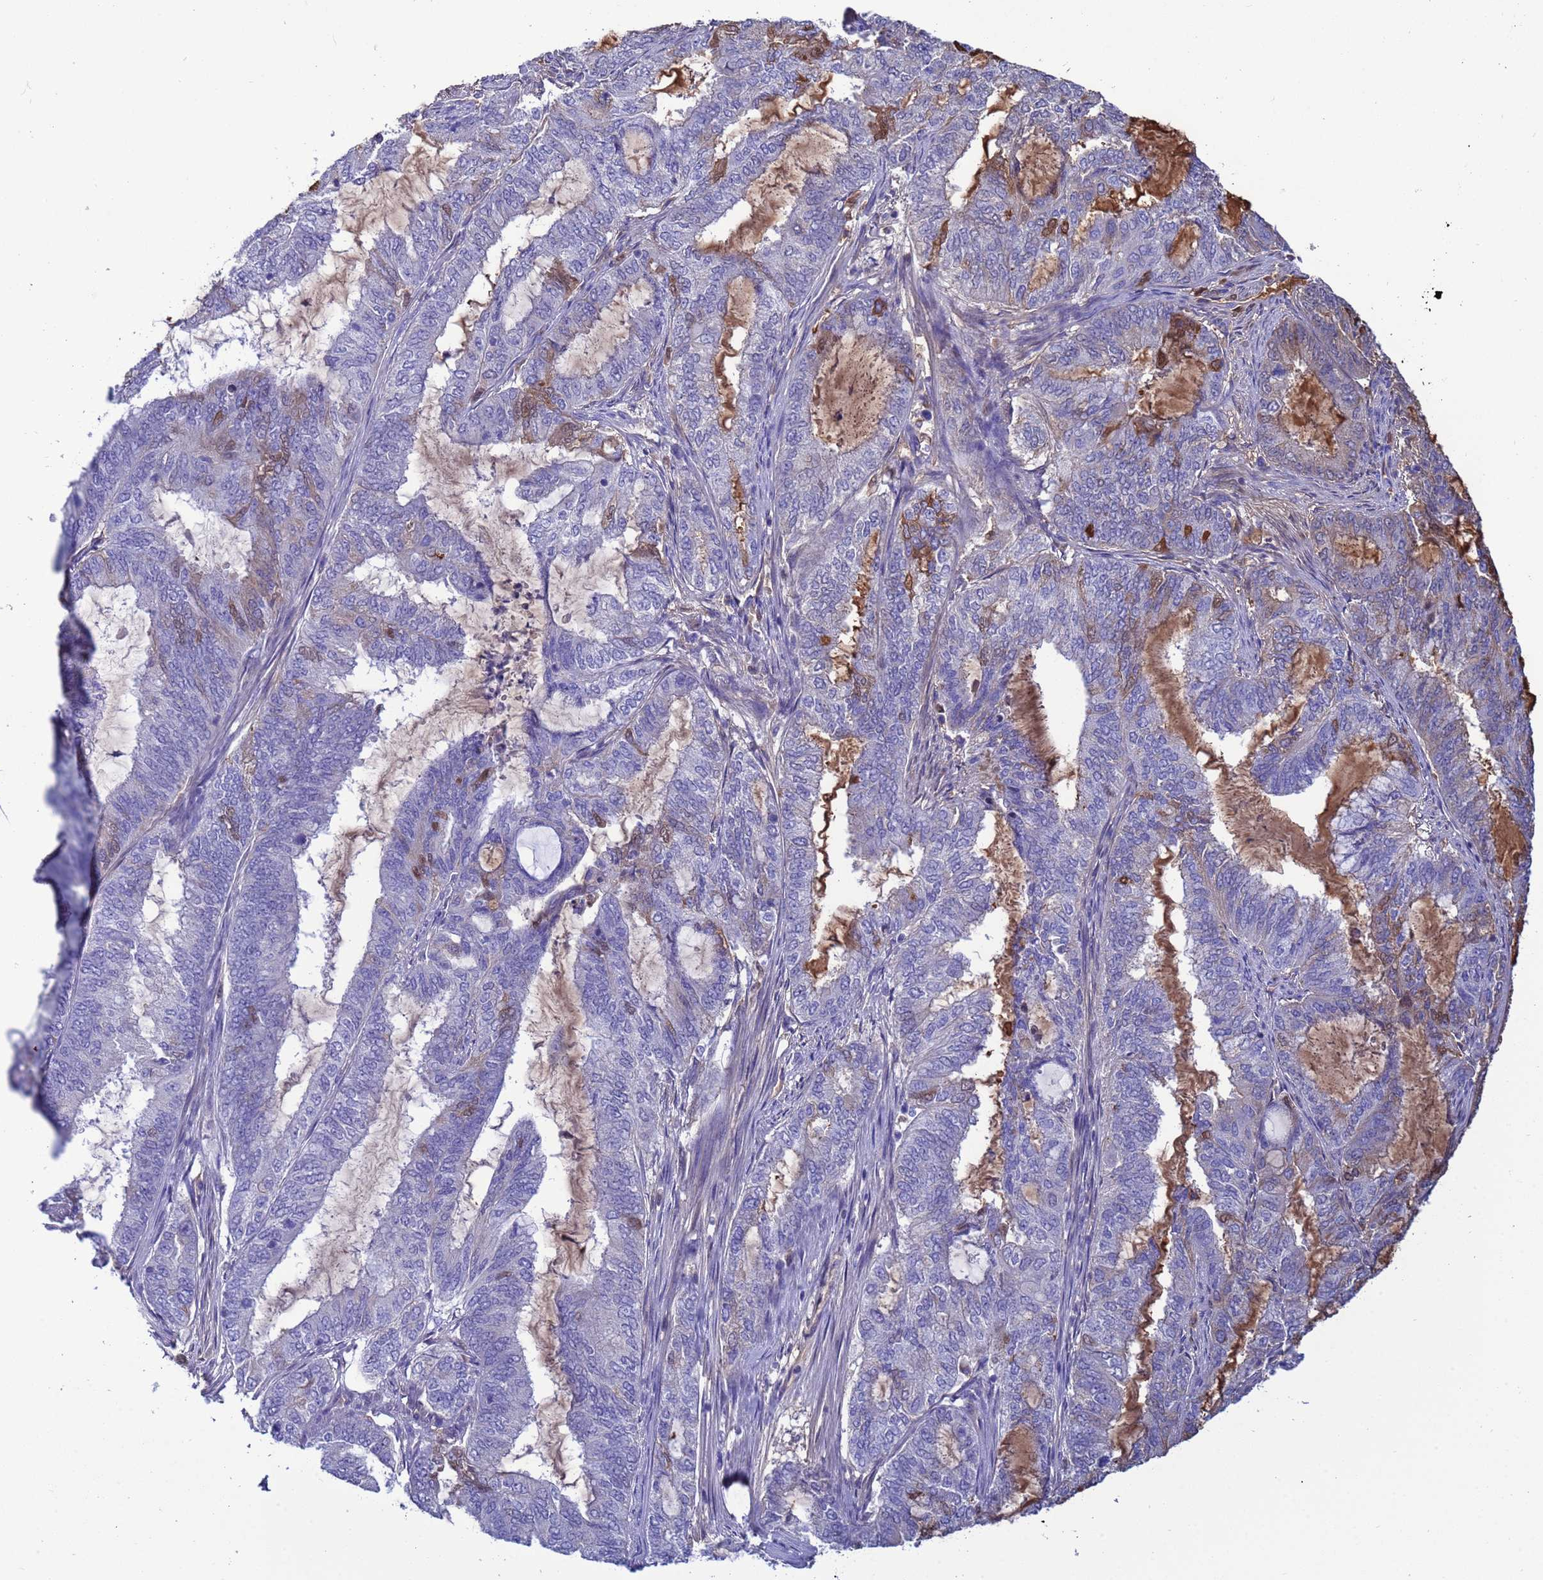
{"staining": {"intensity": "moderate", "quantity": "<25%", "location": "cytoplasmic/membranous,nuclear"}, "tissue": "endometrial cancer", "cell_type": "Tumor cells", "image_type": "cancer", "snomed": [{"axis": "morphology", "description": "Adenocarcinoma, NOS"}, {"axis": "topography", "description": "Endometrium"}], "caption": "This micrograph demonstrates endometrial cancer (adenocarcinoma) stained with immunohistochemistry (IHC) to label a protein in brown. The cytoplasmic/membranous and nuclear of tumor cells show moderate positivity for the protein. Nuclei are counter-stained blue.", "gene": "H1-7", "patient": {"sex": "female", "age": 51}}